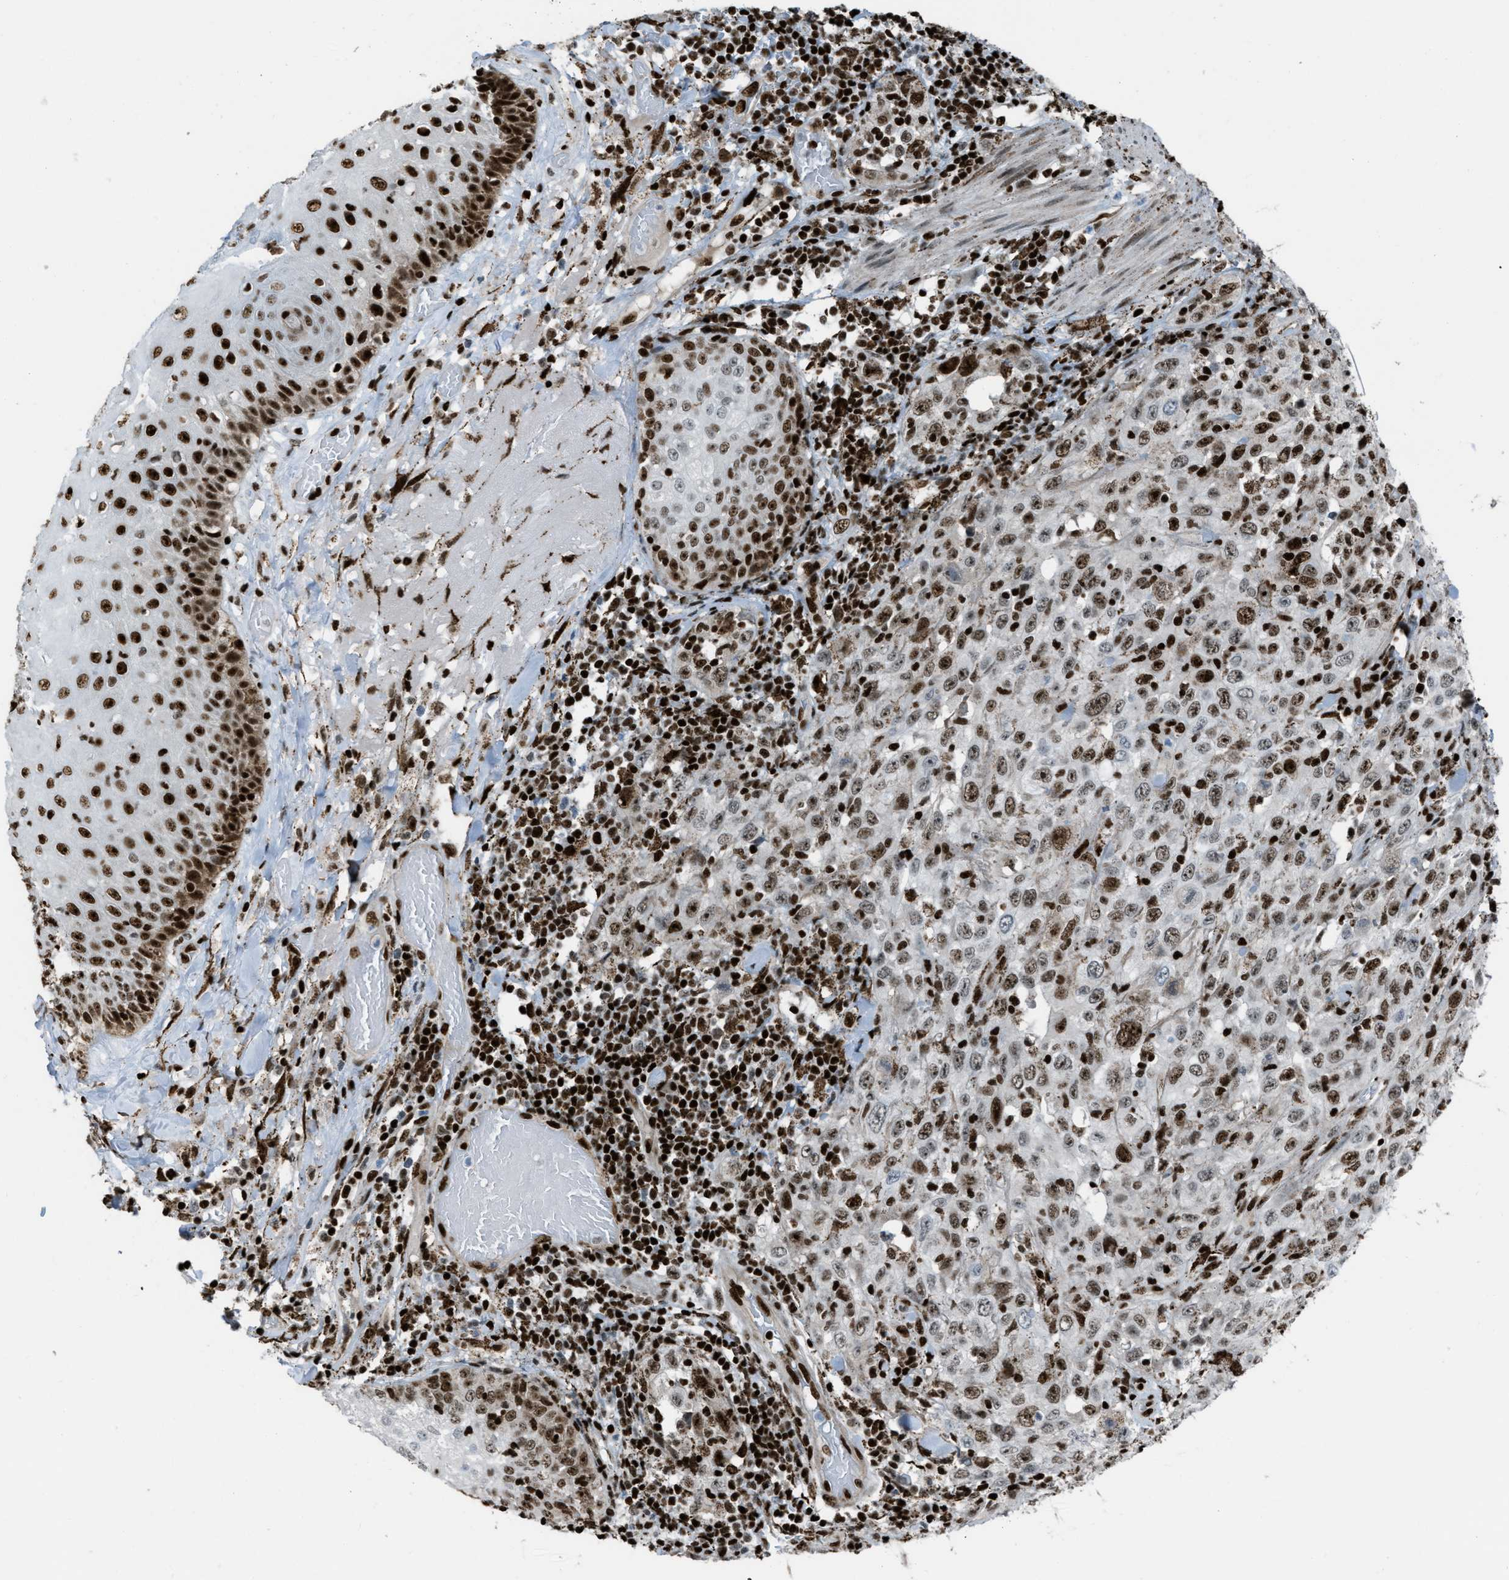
{"staining": {"intensity": "strong", "quantity": ">75%", "location": "nuclear"}, "tissue": "skin cancer", "cell_type": "Tumor cells", "image_type": "cancer", "snomed": [{"axis": "morphology", "description": "Squamous cell carcinoma, NOS"}, {"axis": "topography", "description": "Skin"}], "caption": "Immunohistochemistry (IHC) of human skin cancer exhibits high levels of strong nuclear positivity in approximately >75% of tumor cells. The staining was performed using DAB to visualize the protein expression in brown, while the nuclei were stained in blue with hematoxylin (Magnification: 20x).", "gene": "SLFN5", "patient": {"sex": "female", "age": 88}}